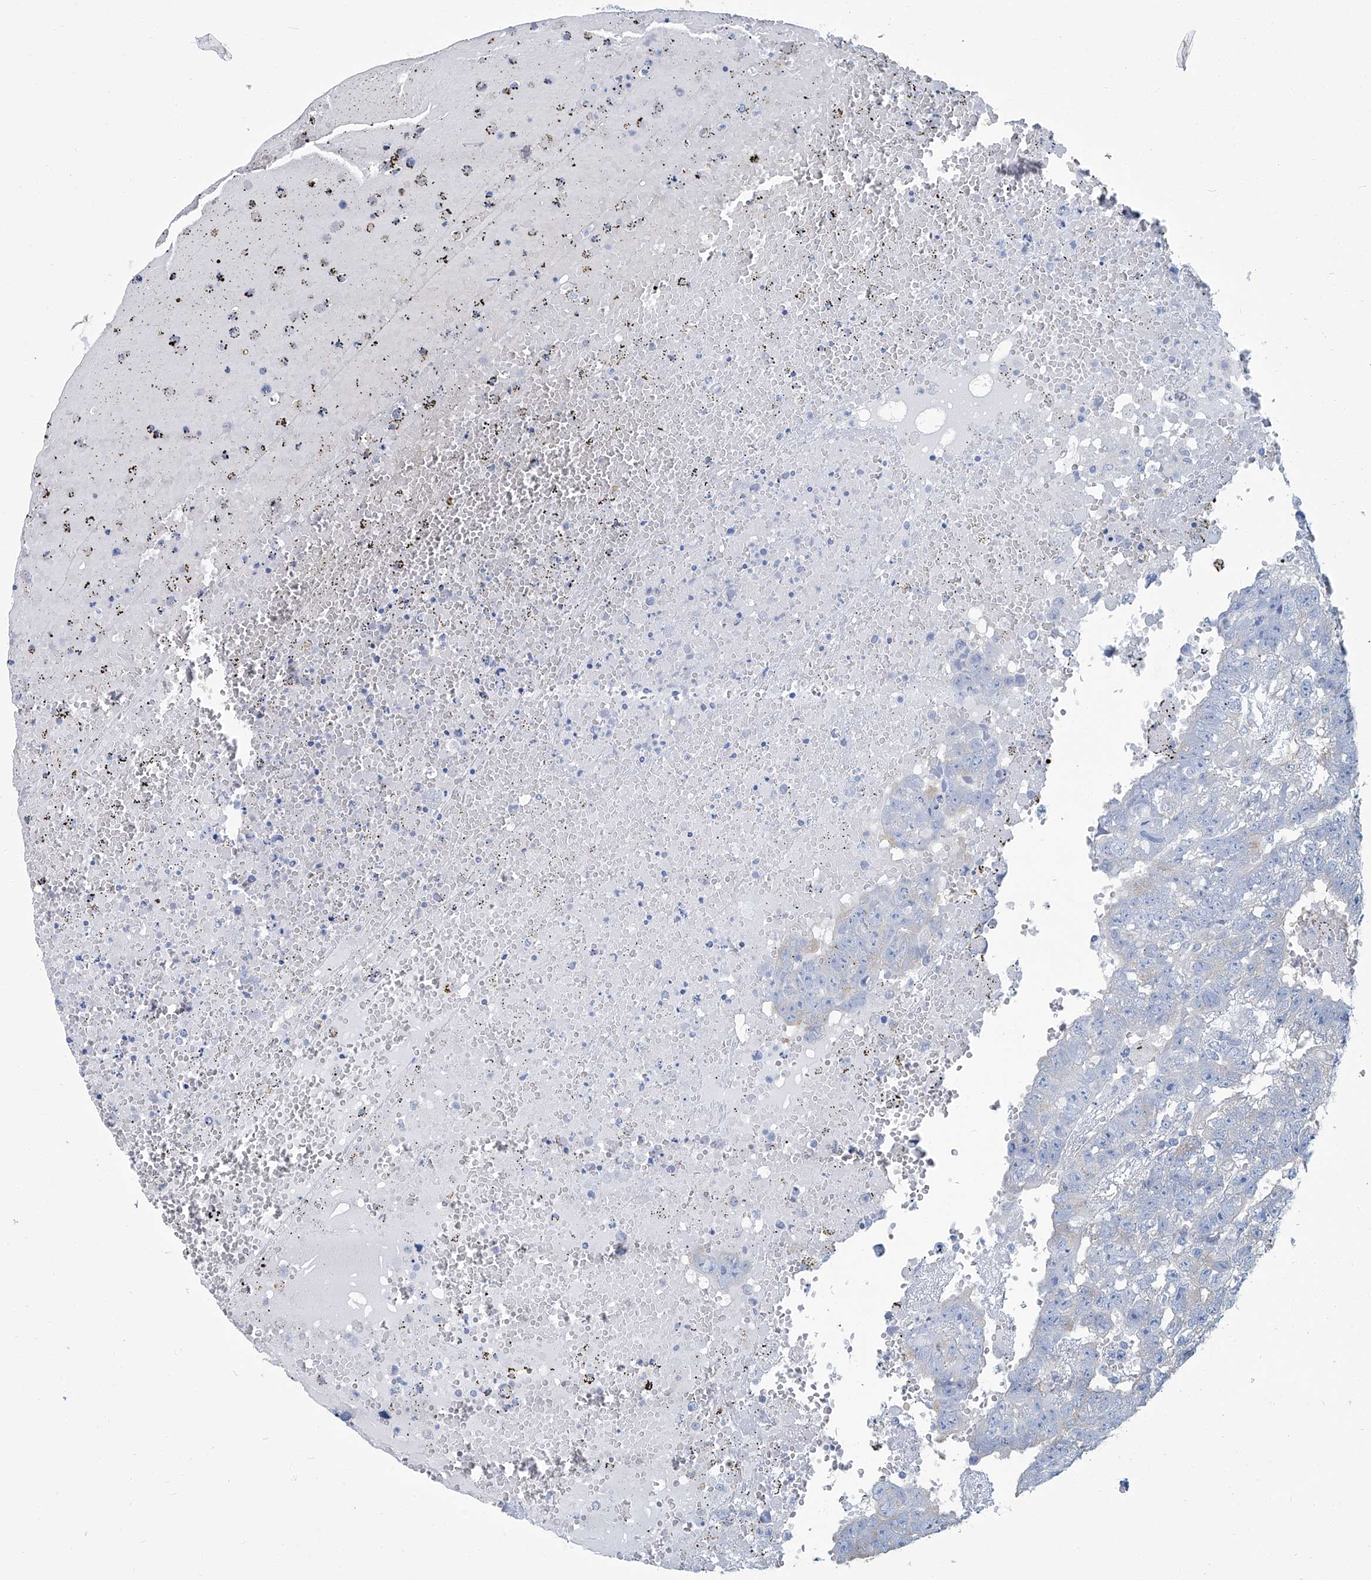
{"staining": {"intensity": "negative", "quantity": "none", "location": "none"}, "tissue": "testis cancer", "cell_type": "Tumor cells", "image_type": "cancer", "snomed": [{"axis": "morphology", "description": "Carcinoma, Embryonal, NOS"}, {"axis": "topography", "description": "Testis"}], "caption": "Photomicrograph shows no protein staining in tumor cells of testis embryonal carcinoma tissue.", "gene": "PFKL", "patient": {"sex": "male", "age": 25}}